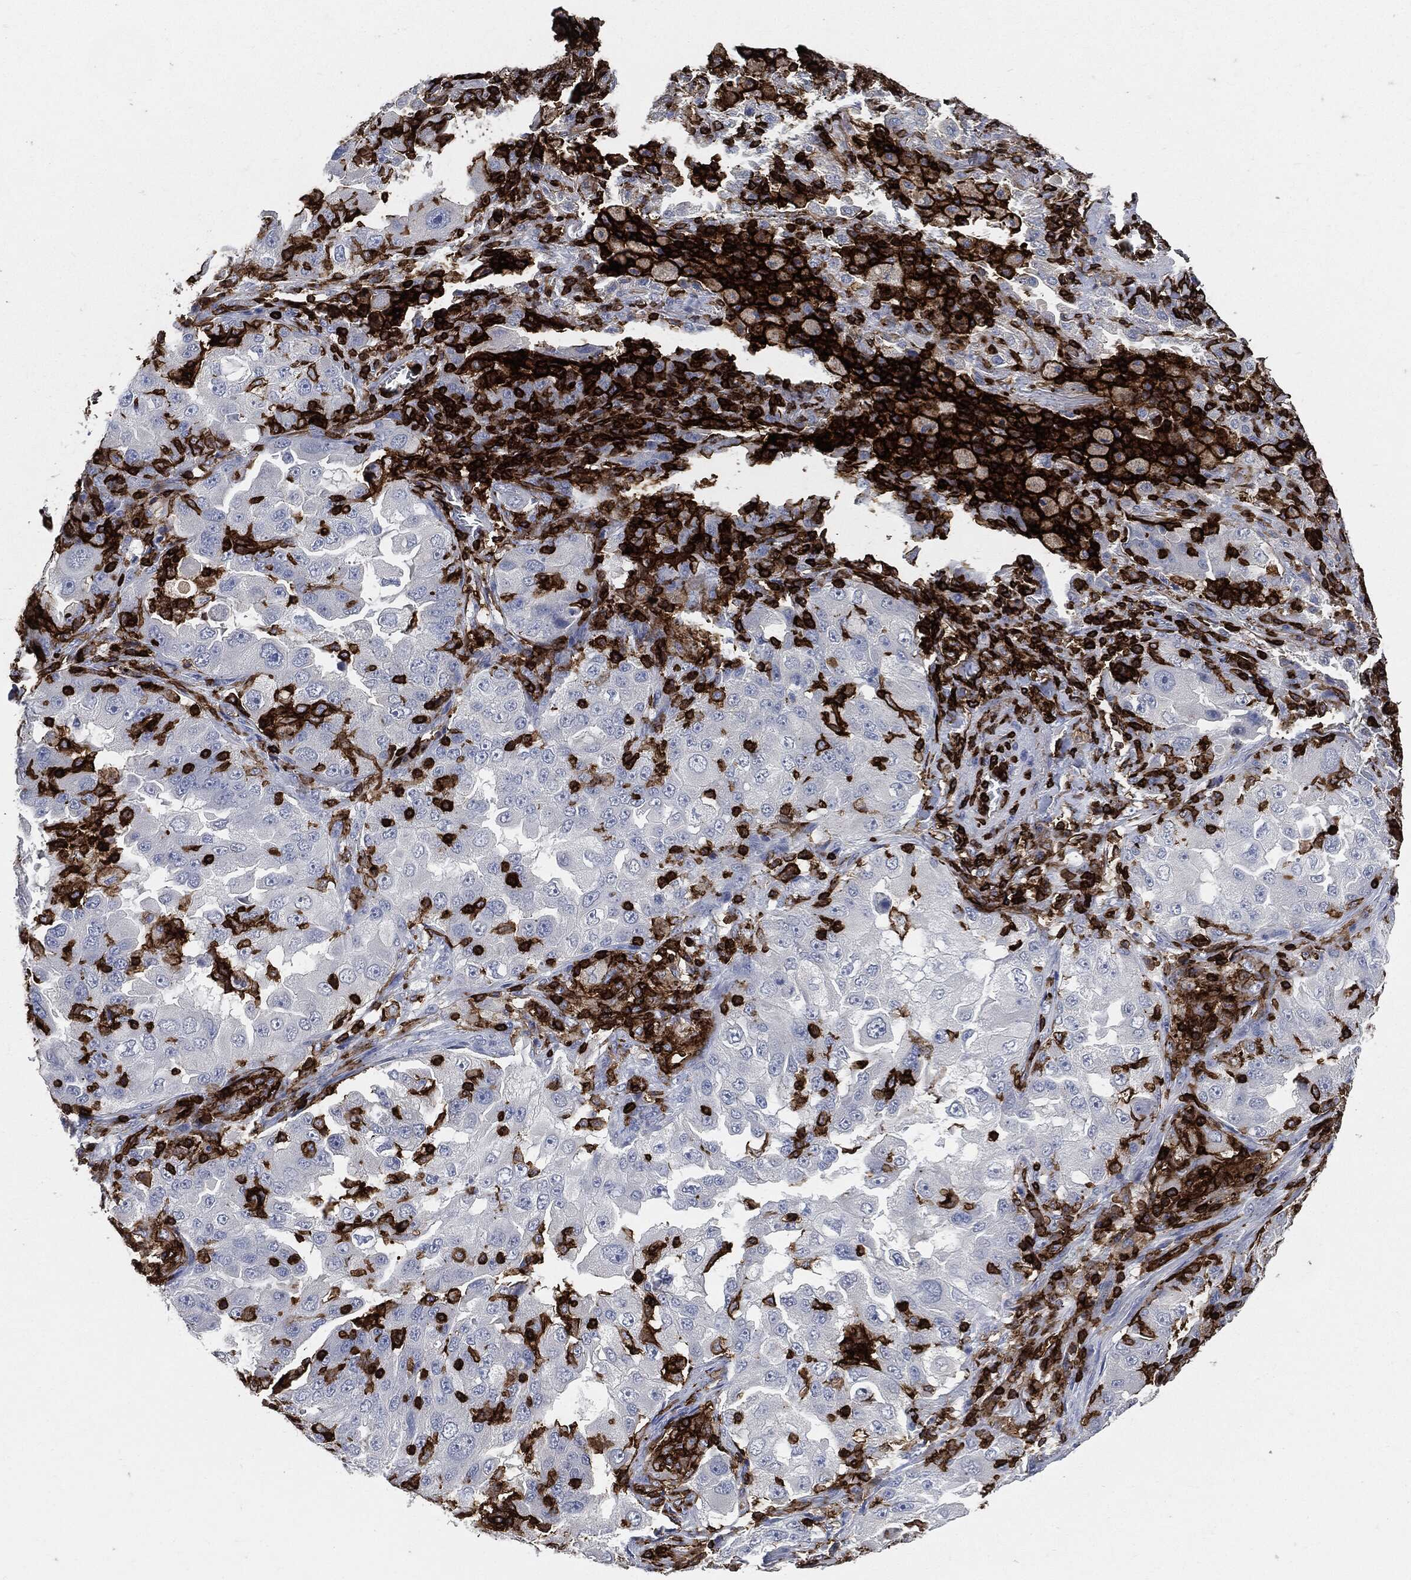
{"staining": {"intensity": "negative", "quantity": "none", "location": "none"}, "tissue": "lung cancer", "cell_type": "Tumor cells", "image_type": "cancer", "snomed": [{"axis": "morphology", "description": "Adenocarcinoma, NOS"}, {"axis": "topography", "description": "Lung"}], "caption": "This is an IHC photomicrograph of adenocarcinoma (lung). There is no expression in tumor cells.", "gene": "PTPRC", "patient": {"sex": "female", "age": 61}}